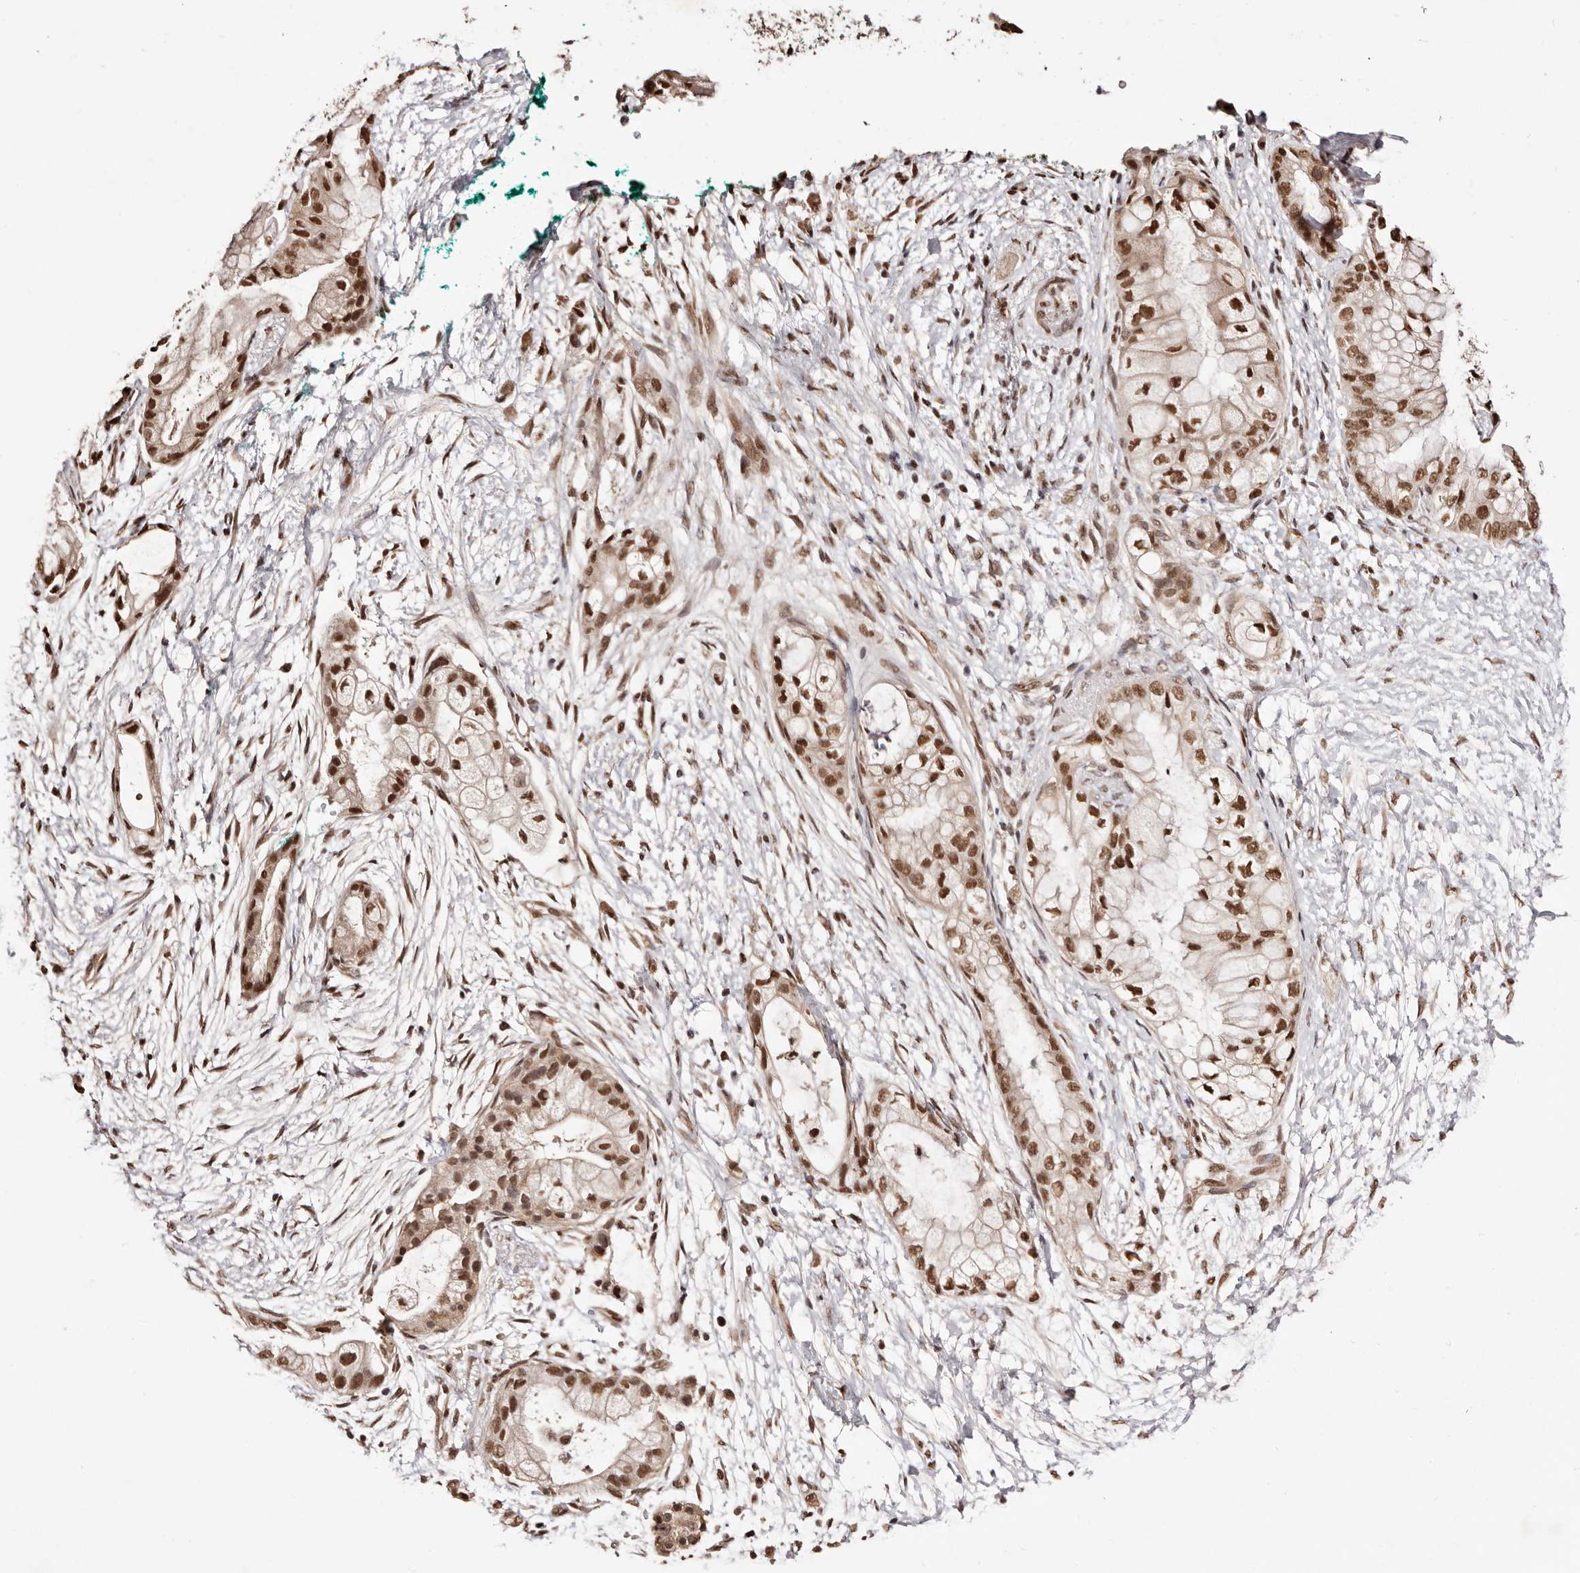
{"staining": {"intensity": "strong", "quantity": ">75%", "location": "nuclear"}, "tissue": "pancreatic cancer", "cell_type": "Tumor cells", "image_type": "cancer", "snomed": [{"axis": "morphology", "description": "Adenocarcinoma, NOS"}, {"axis": "topography", "description": "Pancreas"}], "caption": "Immunohistochemical staining of pancreatic cancer demonstrates high levels of strong nuclear protein expression in about >75% of tumor cells. The staining was performed using DAB (3,3'-diaminobenzidine) to visualize the protein expression in brown, while the nuclei were stained in blue with hematoxylin (Magnification: 20x).", "gene": "BICRAL", "patient": {"sex": "male", "age": 53}}